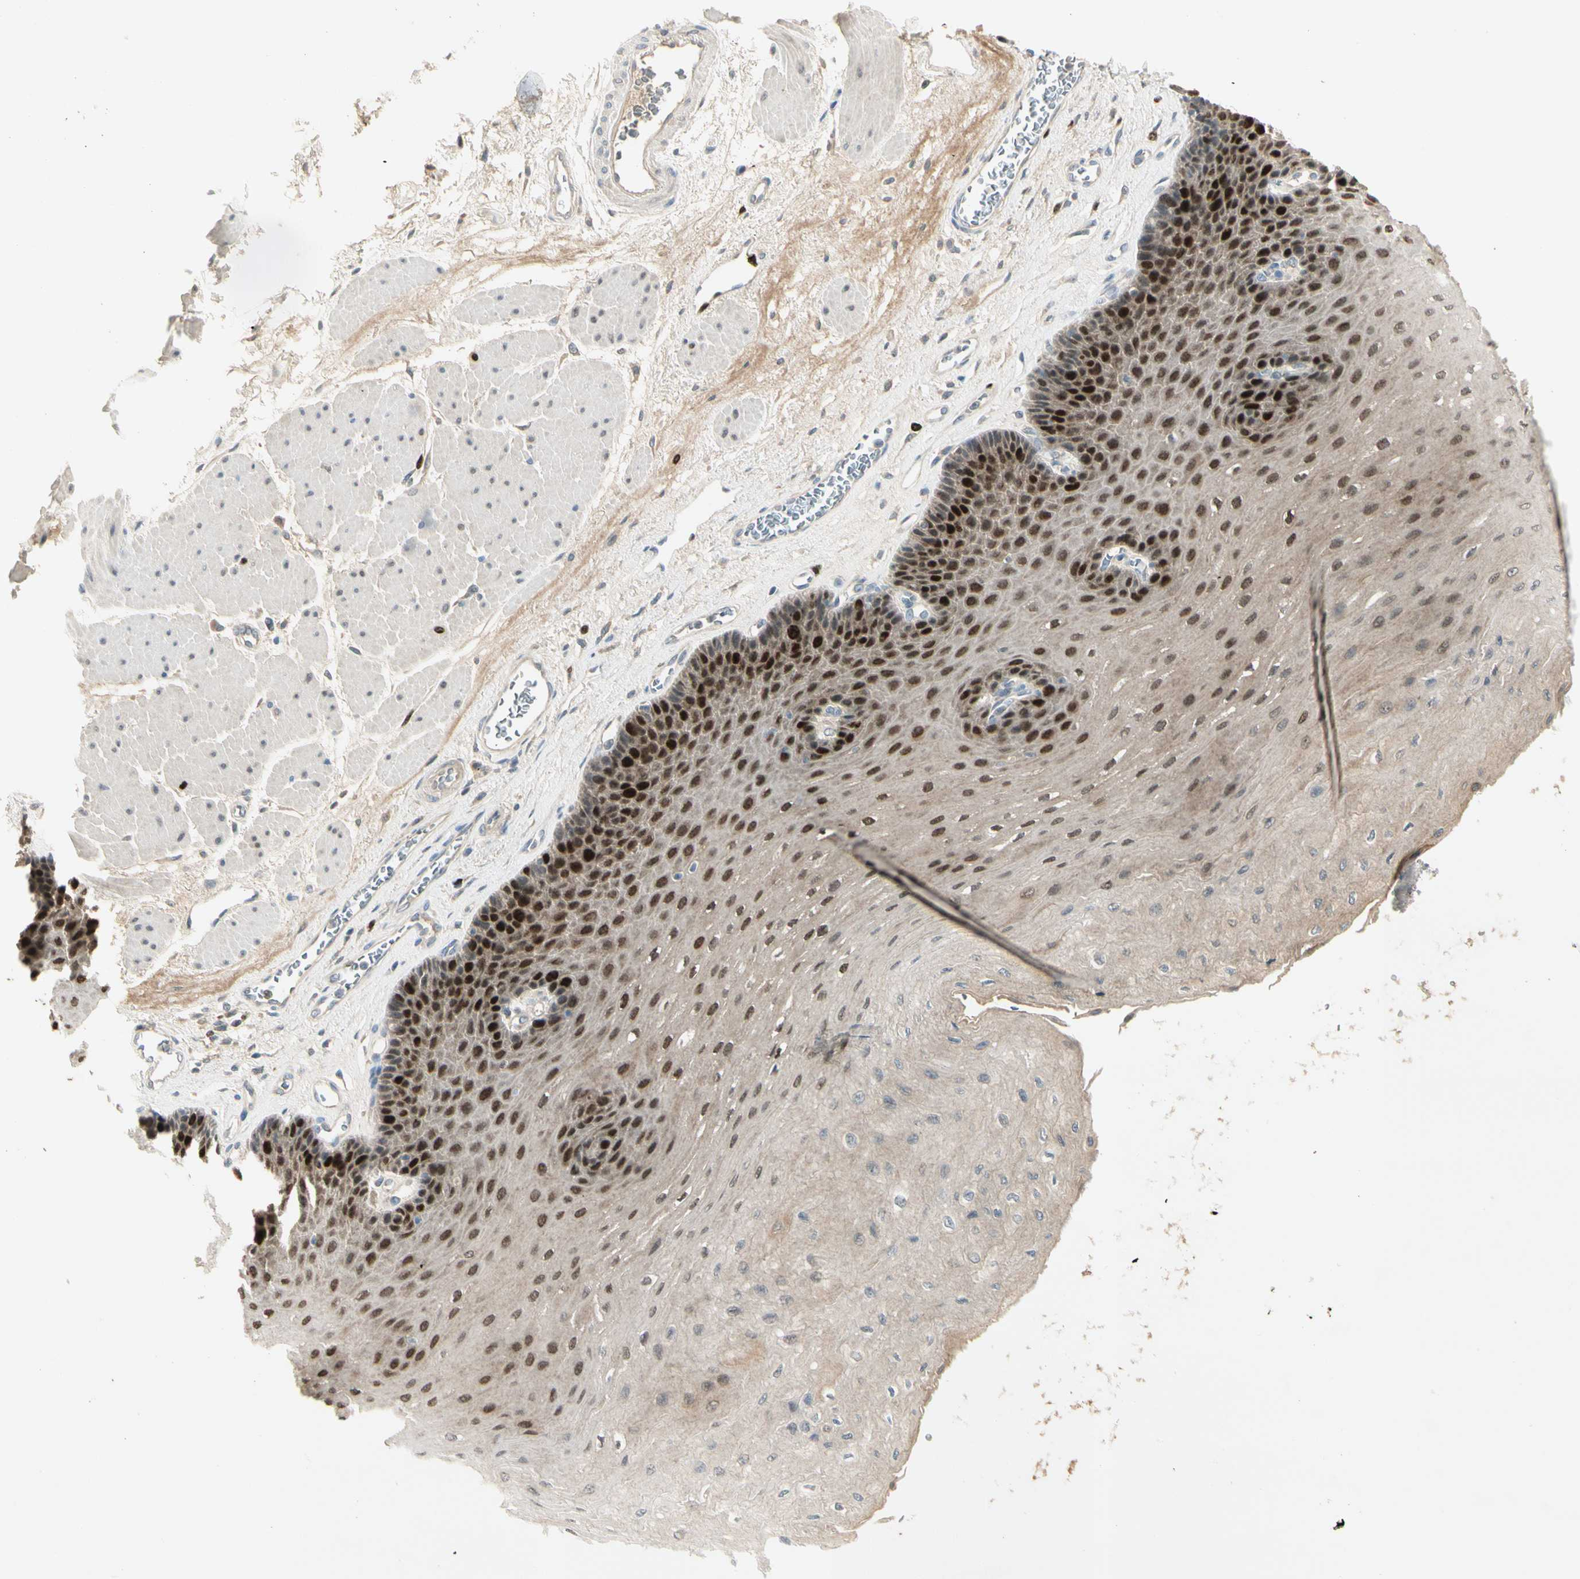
{"staining": {"intensity": "strong", "quantity": ">75%", "location": "nuclear"}, "tissue": "esophagus", "cell_type": "Squamous epithelial cells", "image_type": "normal", "snomed": [{"axis": "morphology", "description": "Normal tissue, NOS"}, {"axis": "topography", "description": "Esophagus"}], "caption": "About >75% of squamous epithelial cells in normal esophagus exhibit strong nuclear protein positivity as visualized by brown immunohistochemical staining.", "gene": "PITX1", "patient": {"sex": "female", "age": 72}}